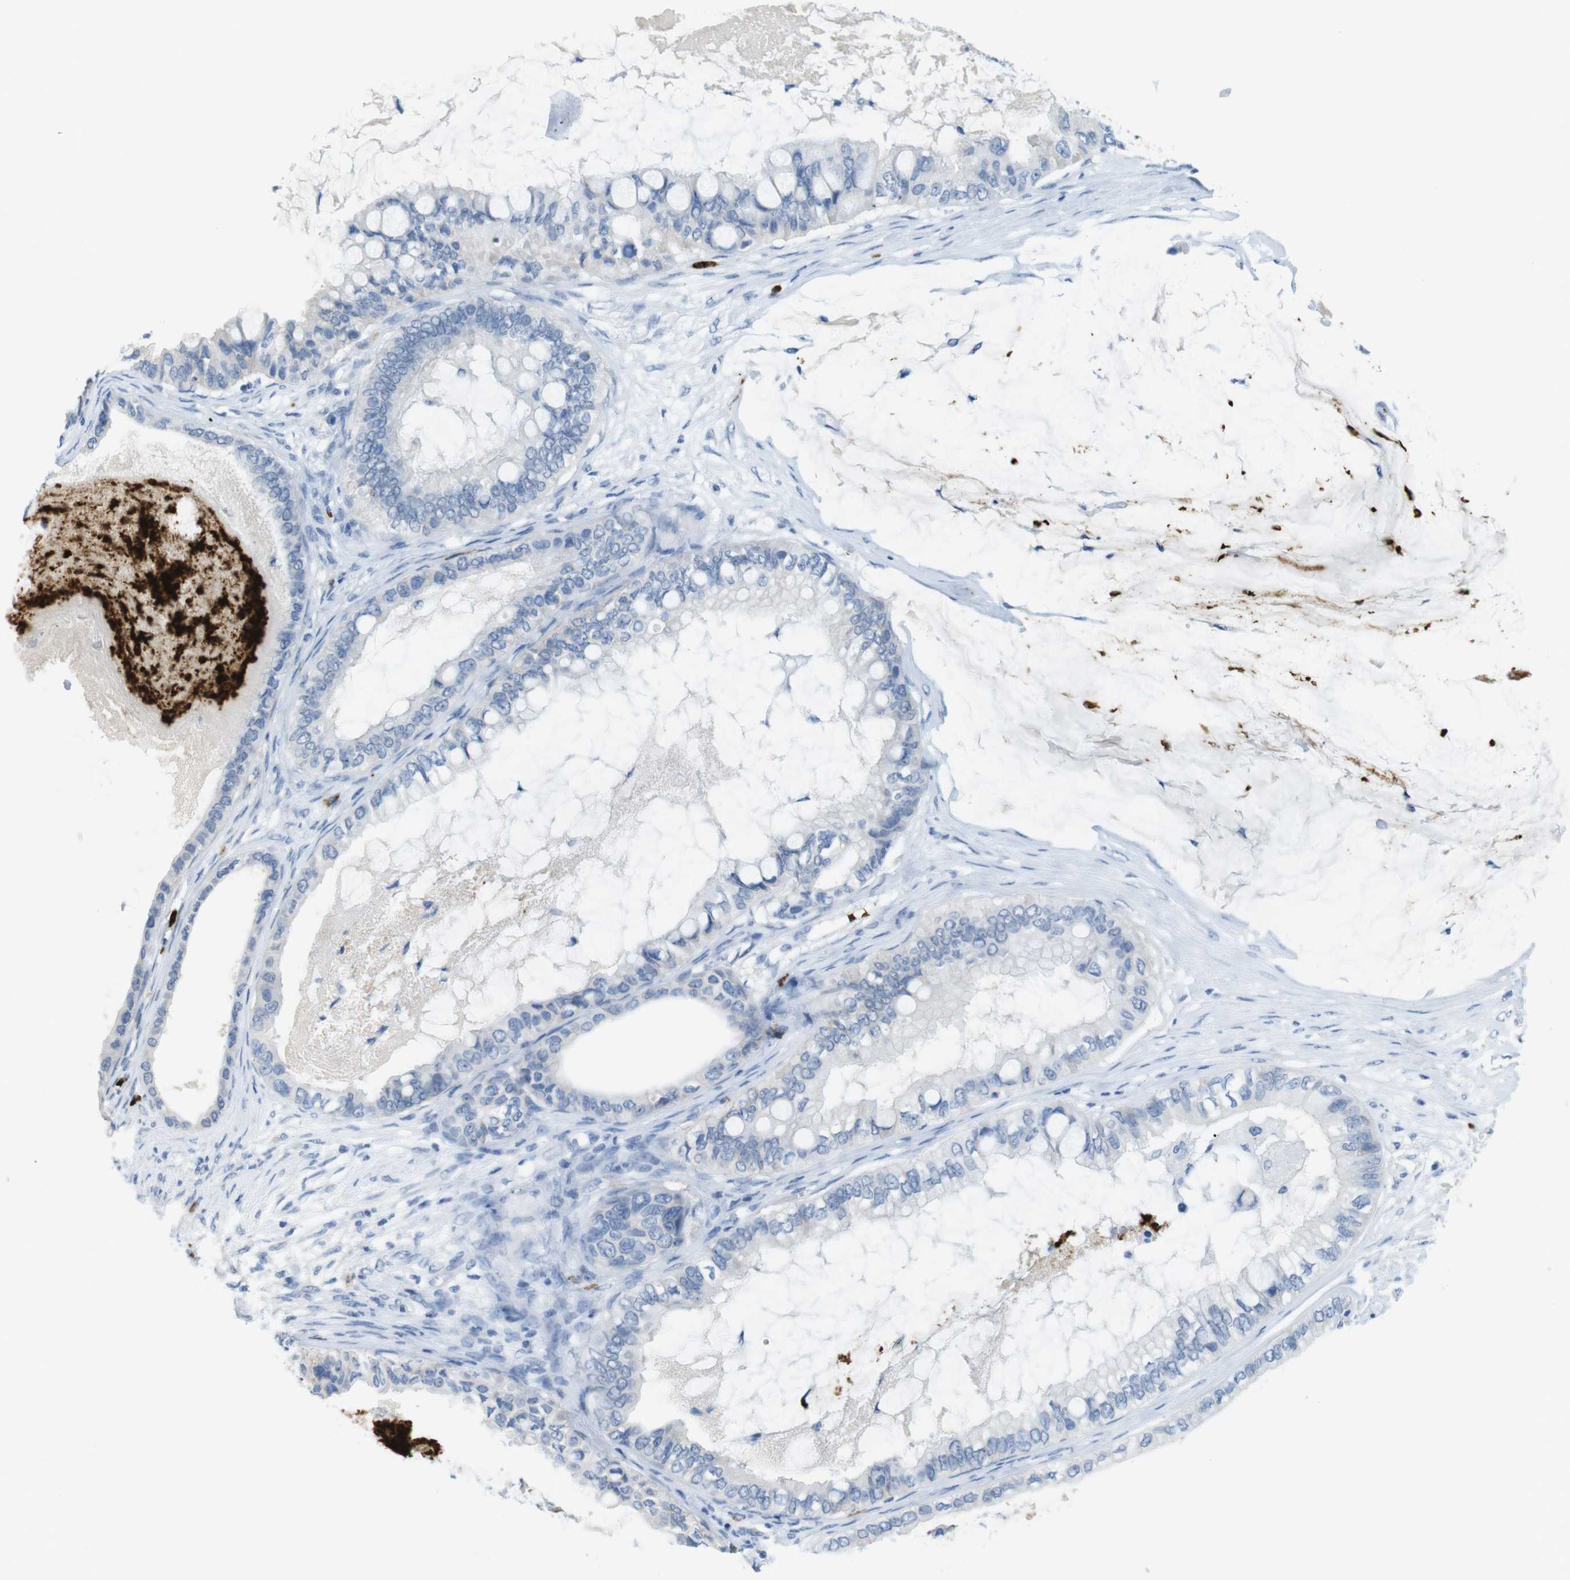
{"staining": {"intensity": "negative", "quantity": "none", "location": "none"}, "tissue": "ovarian cancer", "cell_type": "Tumor cells", "image_type": "cancer", "snomed": [{"axis": "morphology", "description": "Cystadenocarcinoma, mucinous, NOS"}, {"axis": "topography", "description": "Ovary"}], "caption": "High power microscopy photomicrograph of an IHC photomicrograph of mucinous cystadenocarcinoma (ovarian), revealing no significant expression in tumor cells. (Stains: DAB IHC with hematoxylin counter stain, Microscopy: brightfield microscopy at high magnification).", "gene": "MCEMP1", "patient": {"sex": "female", "age": 80}}